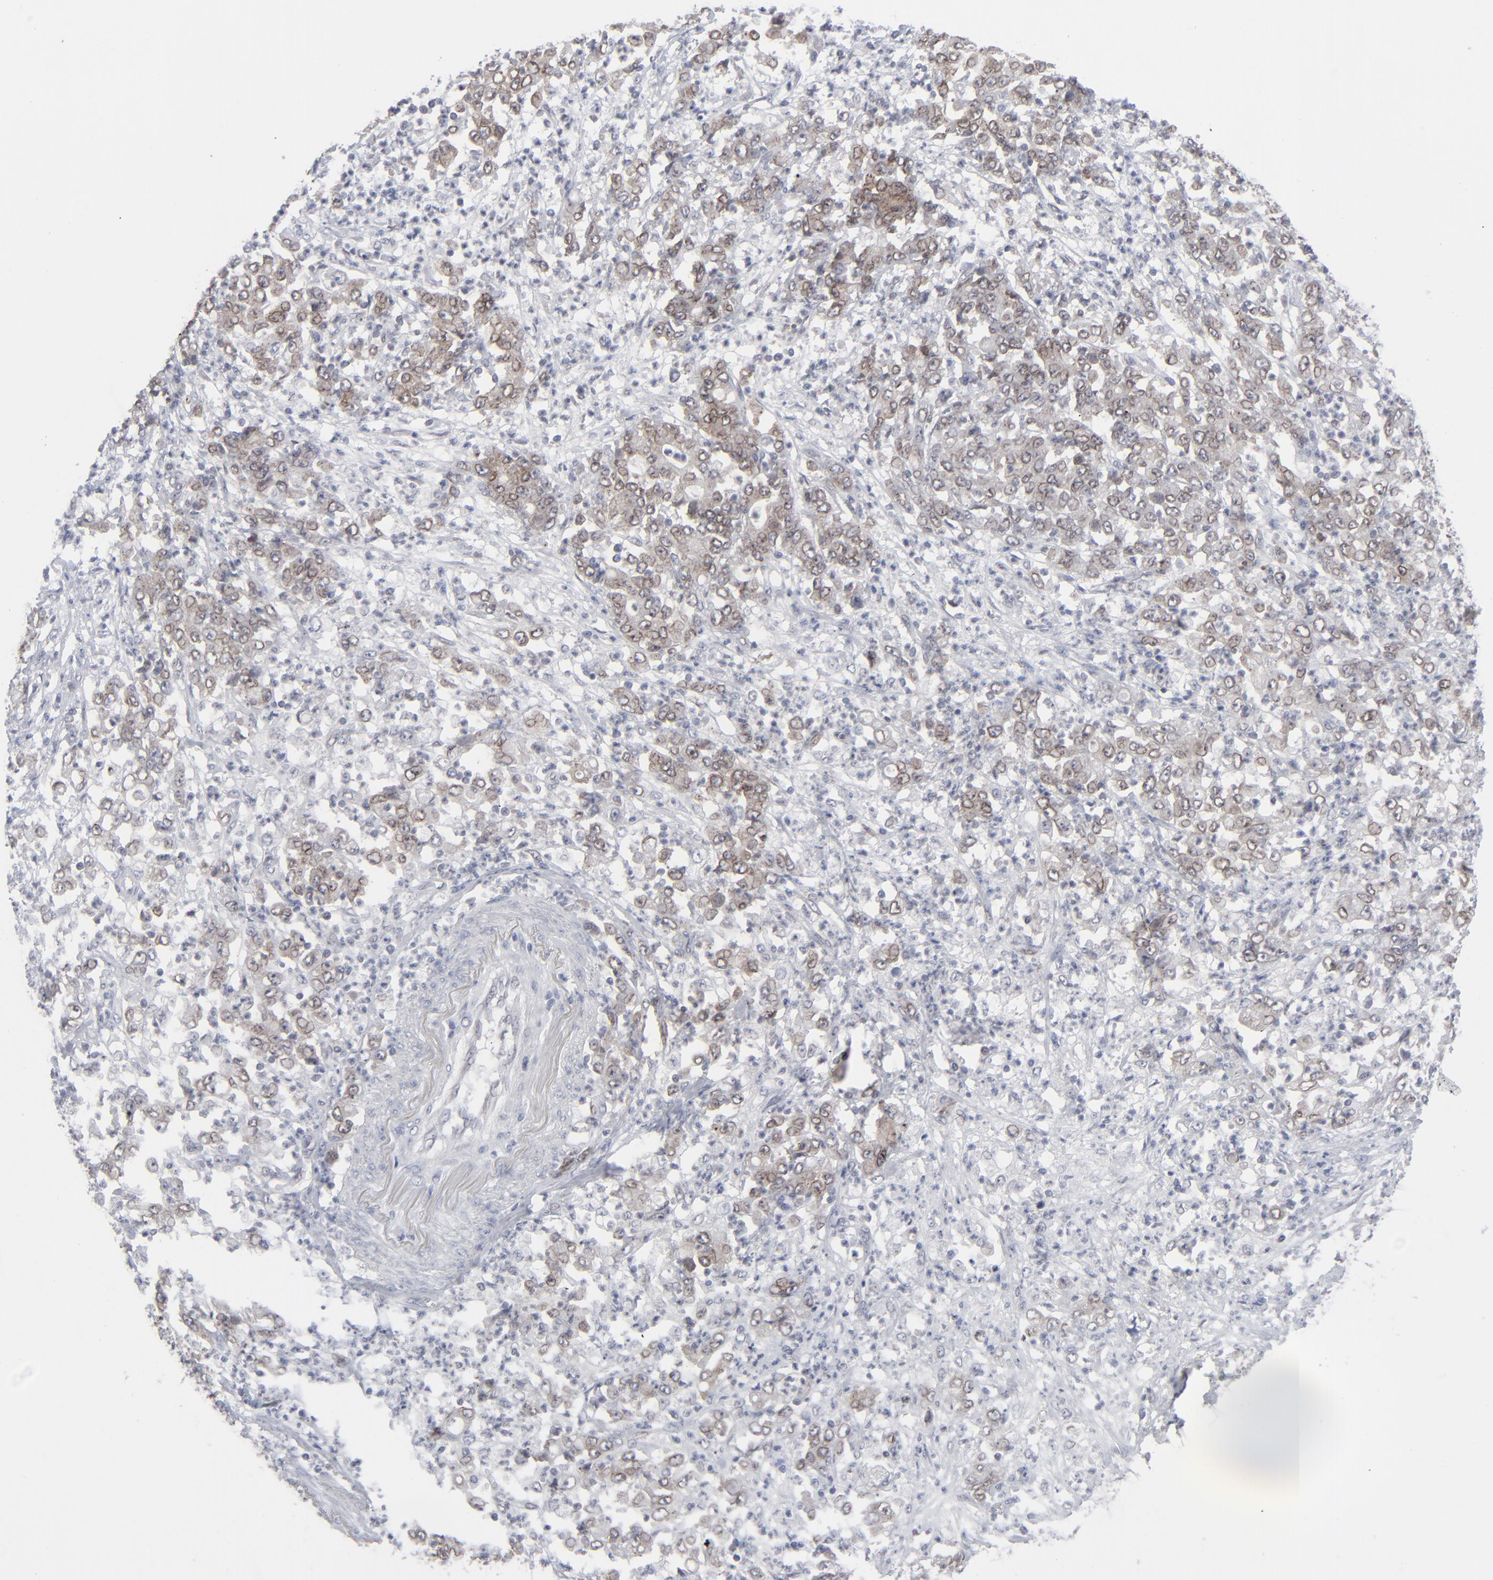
{"staining": {"intensity": "weak", "quantity": ">75%", "location": "cytoplasmic/membranous,nuclear"}, "tissue": "stomach cancer", "cell_type": "Tumor cells", "image_type": "cancer", "snomed": [{"axis": "morphology", "description": "Adenocarcinoma, NOS"}, {"axis": "topography", "description": "Stomach, lower"}], "caption": "Immunohistochemistry of stomach cancer displays low levels of weak cytoplasmic/membranous and nuclear expression in about >75% of tumor cells.", "gene": "NUP88", "patient": {"sex": "female", "age": 71}}